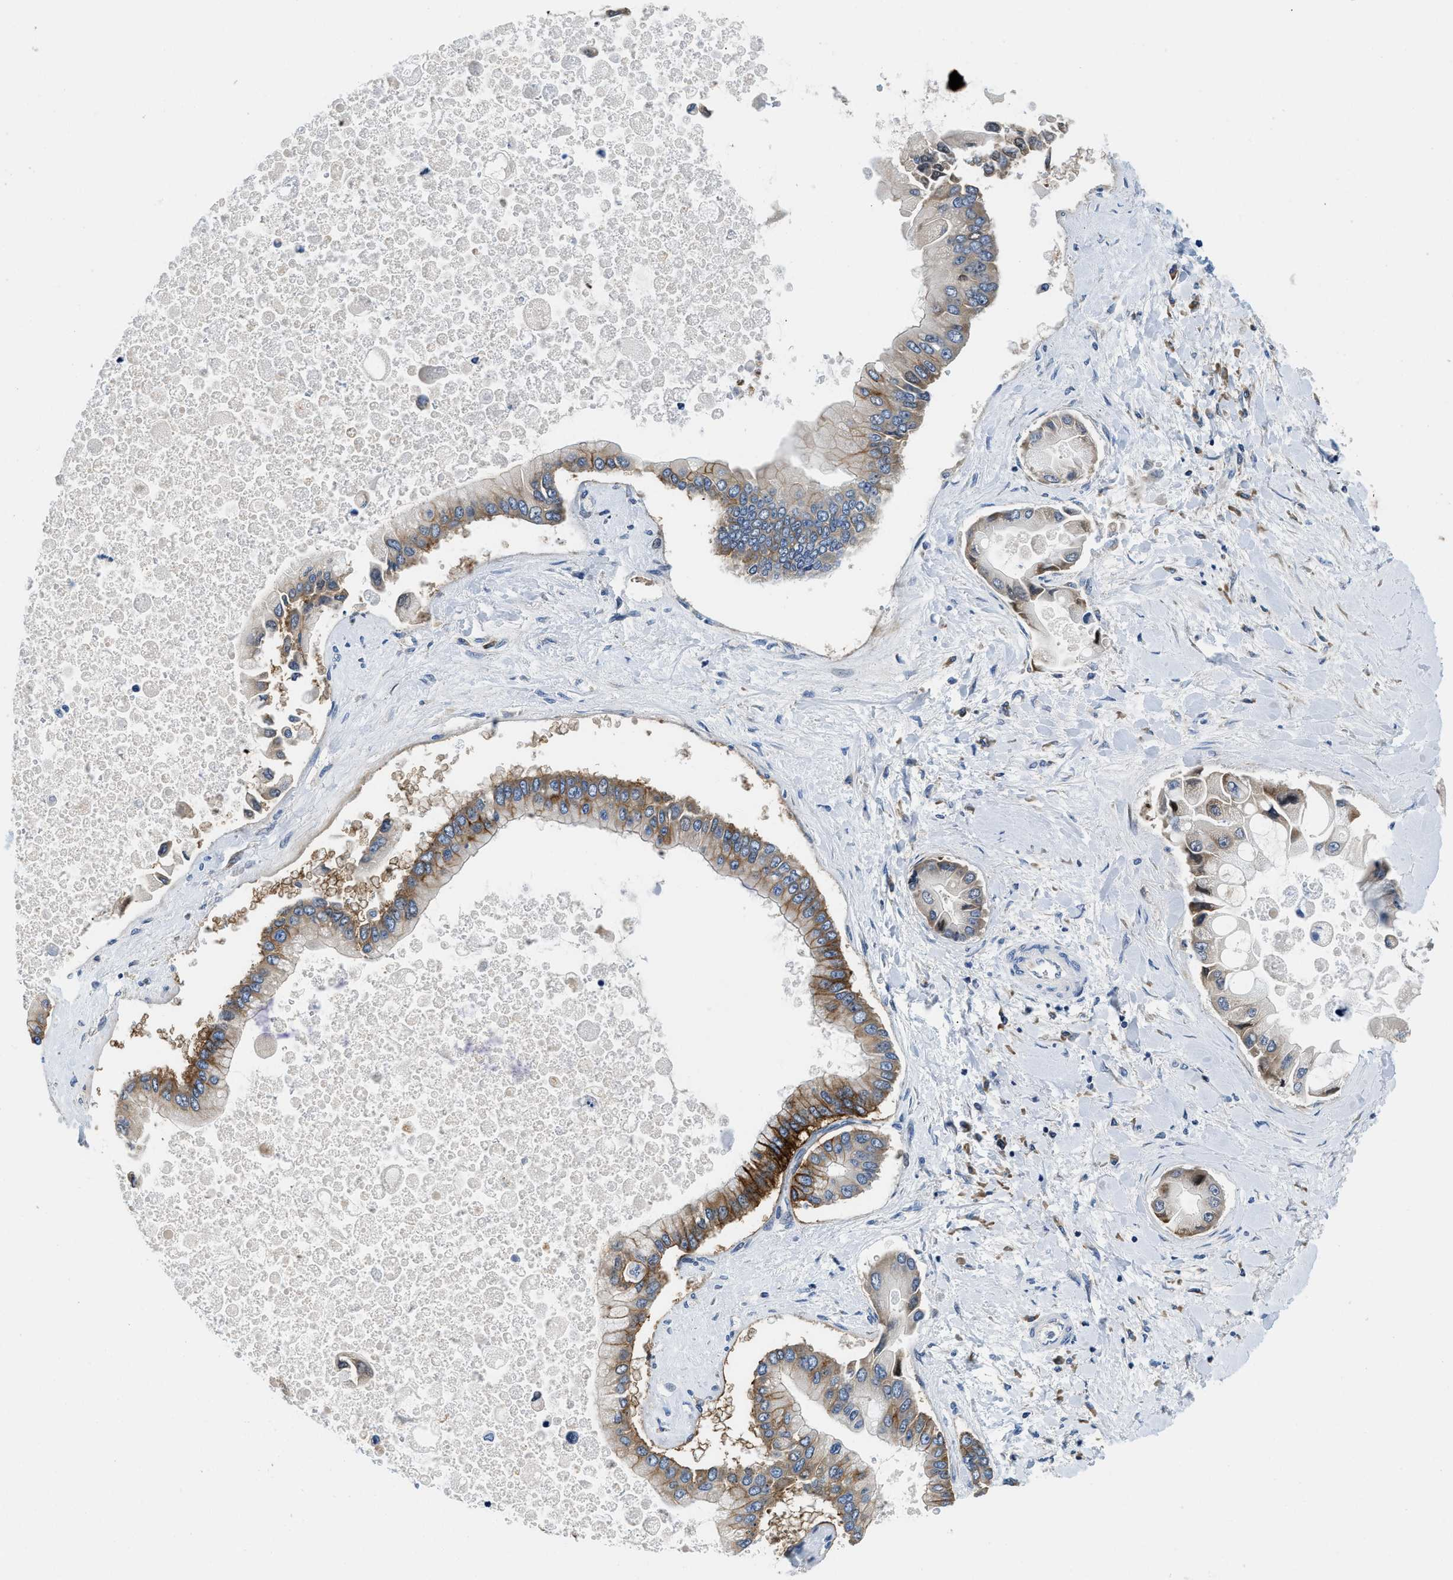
{"staining": {"intensity": "moderate", "quantity": "25%-75%", "location": "cytoplasmic/membranous"}, "tissue": "liver cancer", "cell_type": "Tumor cells", "image_type": "cancer", "snomed": [{"axis": "morphology", "description": "Cholangiocarcinoma"}, {"axis": "topography", "description": "Liver"}], "caption": "IHC staining of liver cancer, which displays medium levels of moderate cytoplasmic/membranous staining in about 25%-75% of tumor cells indicating moderate cytoplasmic/membranous protein positivity. The staining was performed using DAB (brown) for protein detection and nuclei were counterstained in hematoxylin (blue).", "gene": "IKBKE", "patient": {"sex": "male", "age": 50}}